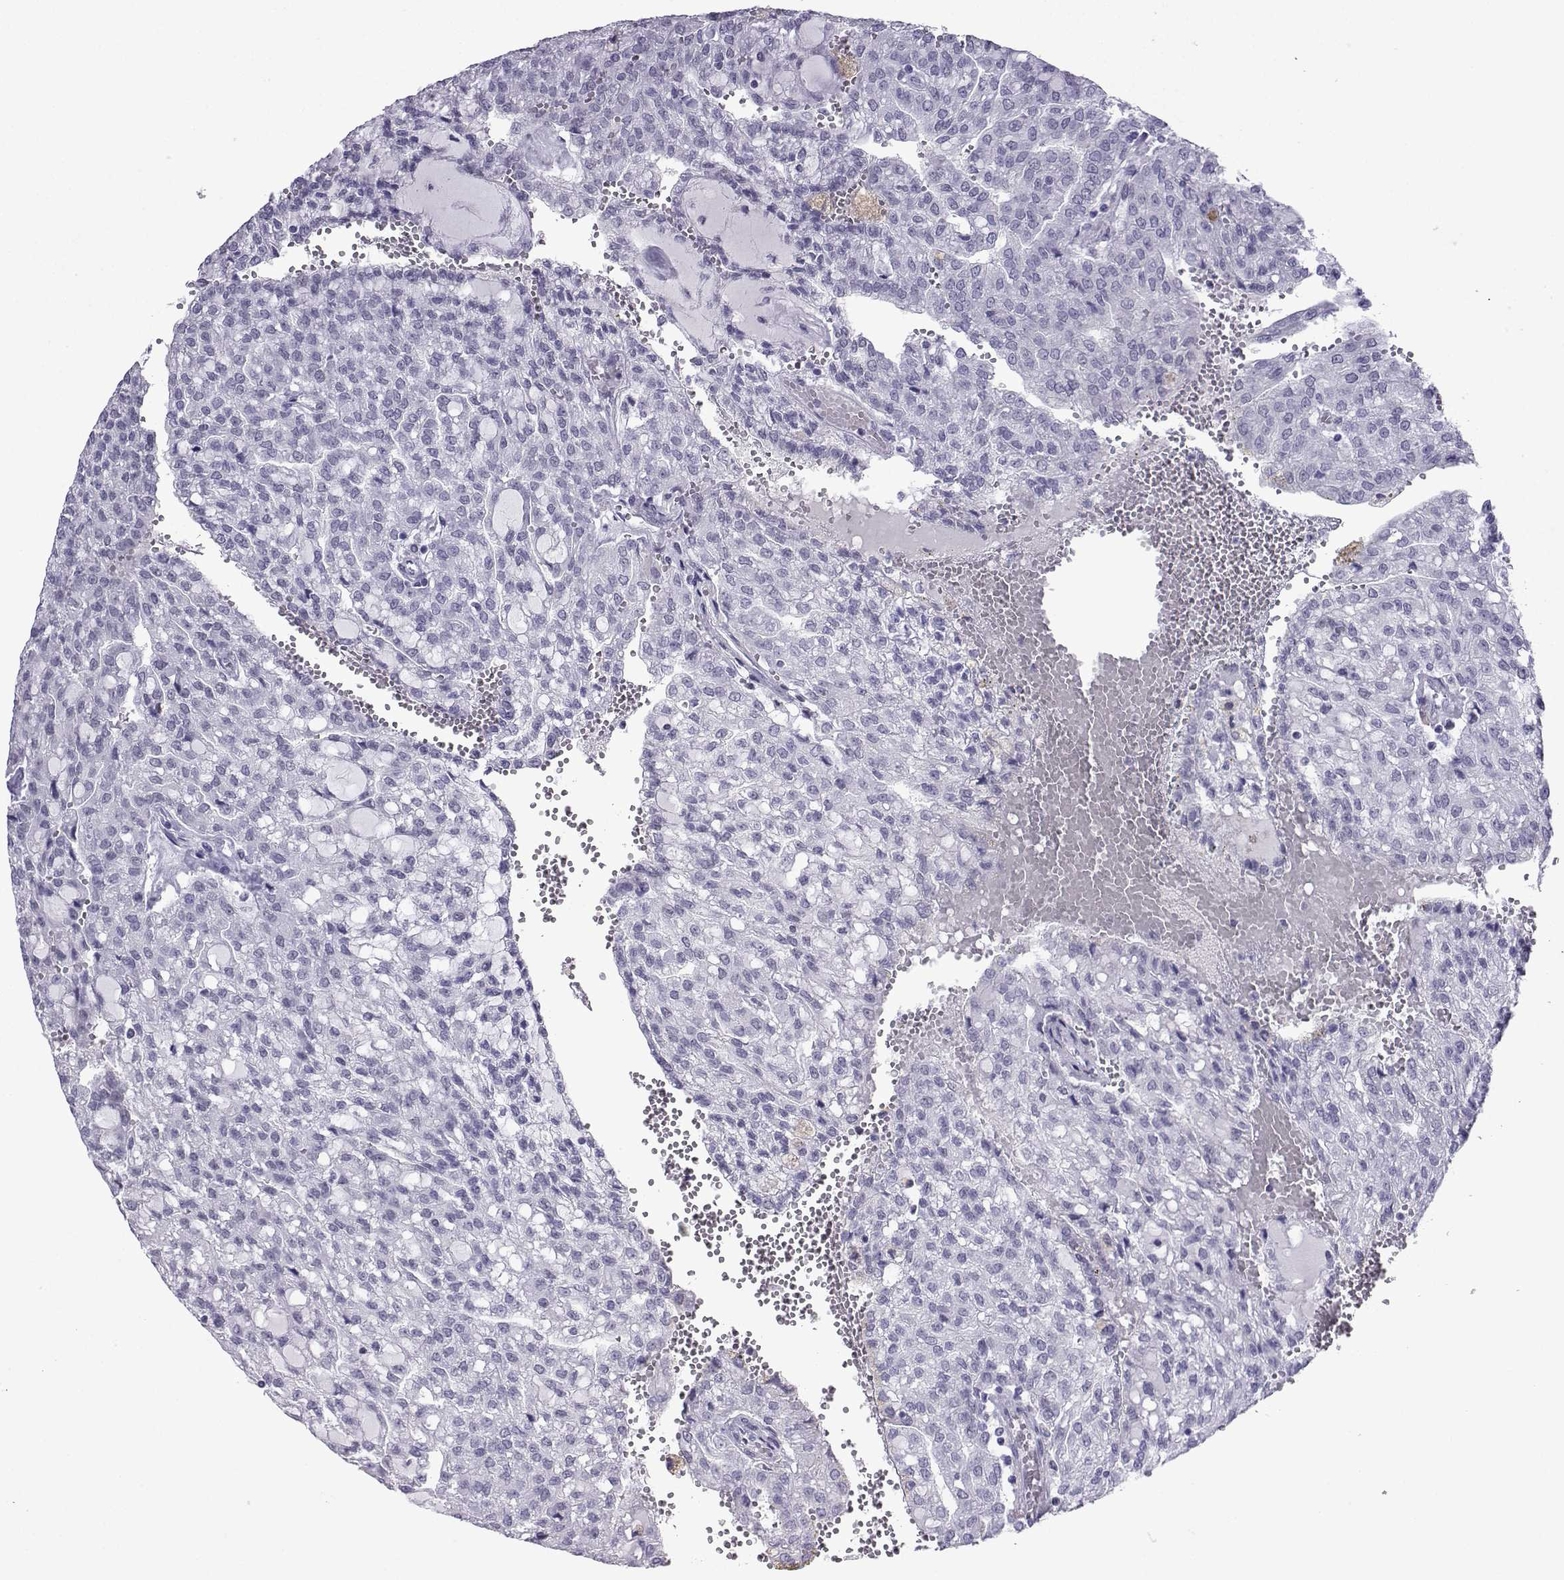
{"staining": {"intensity": "negative", "quantity": "none", "location": "none"}, "tissue": "renal cancer", "cell_type": "Tumor cells", "image_type": "cancer", "snomed": [{"axis": "morphology", "description": "Adenocarcinoma, NOS"}, {"axis": "topography", "description": "Kidney"}], "caption": "Protein analysis of renal cancer reveals no significant positivity in tumor cells.", "gene": "LORICRIN", "patient": {"sex": "male", "age": 63}}